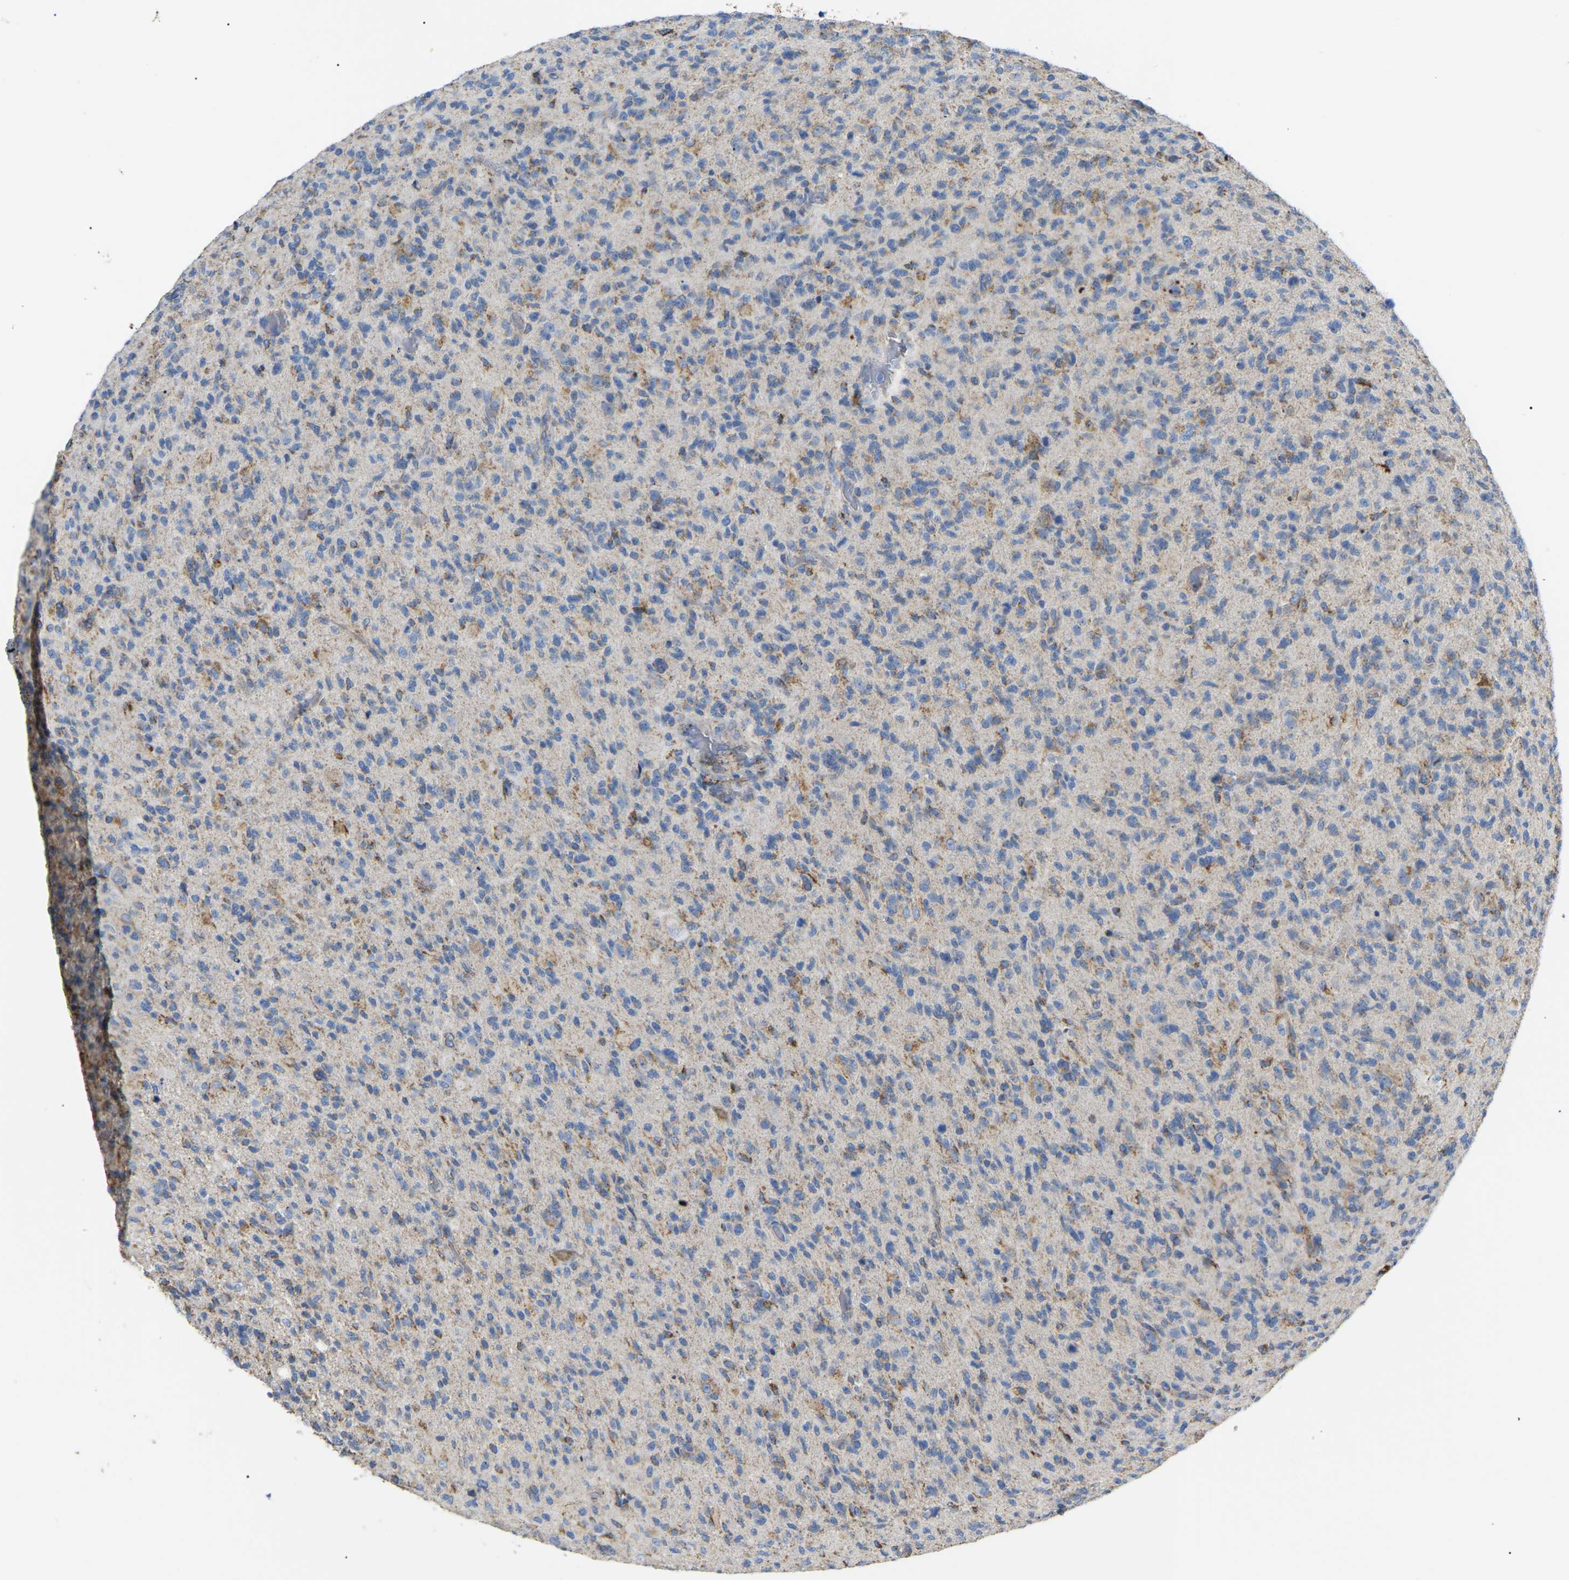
{"staining": {"intensity": "moderate", "quantity": "<25%", "location": "cytoplasmic/membranous"}, "tissue": "glioma", "cell_type": "Tumor cells", "image_type": "cancer", "snomed": [{"axis": "morphology", "description": "Glioma, malignant, High grade"}, {"axis": "topography", "description": "Brain"}], "caption": "Immunohistochemistry (IHC) (DAB) staining of malignant high-grade glioma displays moderate cytoplasmic/membranous protein positivity in about <25% of tumor cells. (DAB IHC with brightfield microscopy, high magnification).", "gene": "HIBADH", "patient": {"sex": "male", "age": 71}}